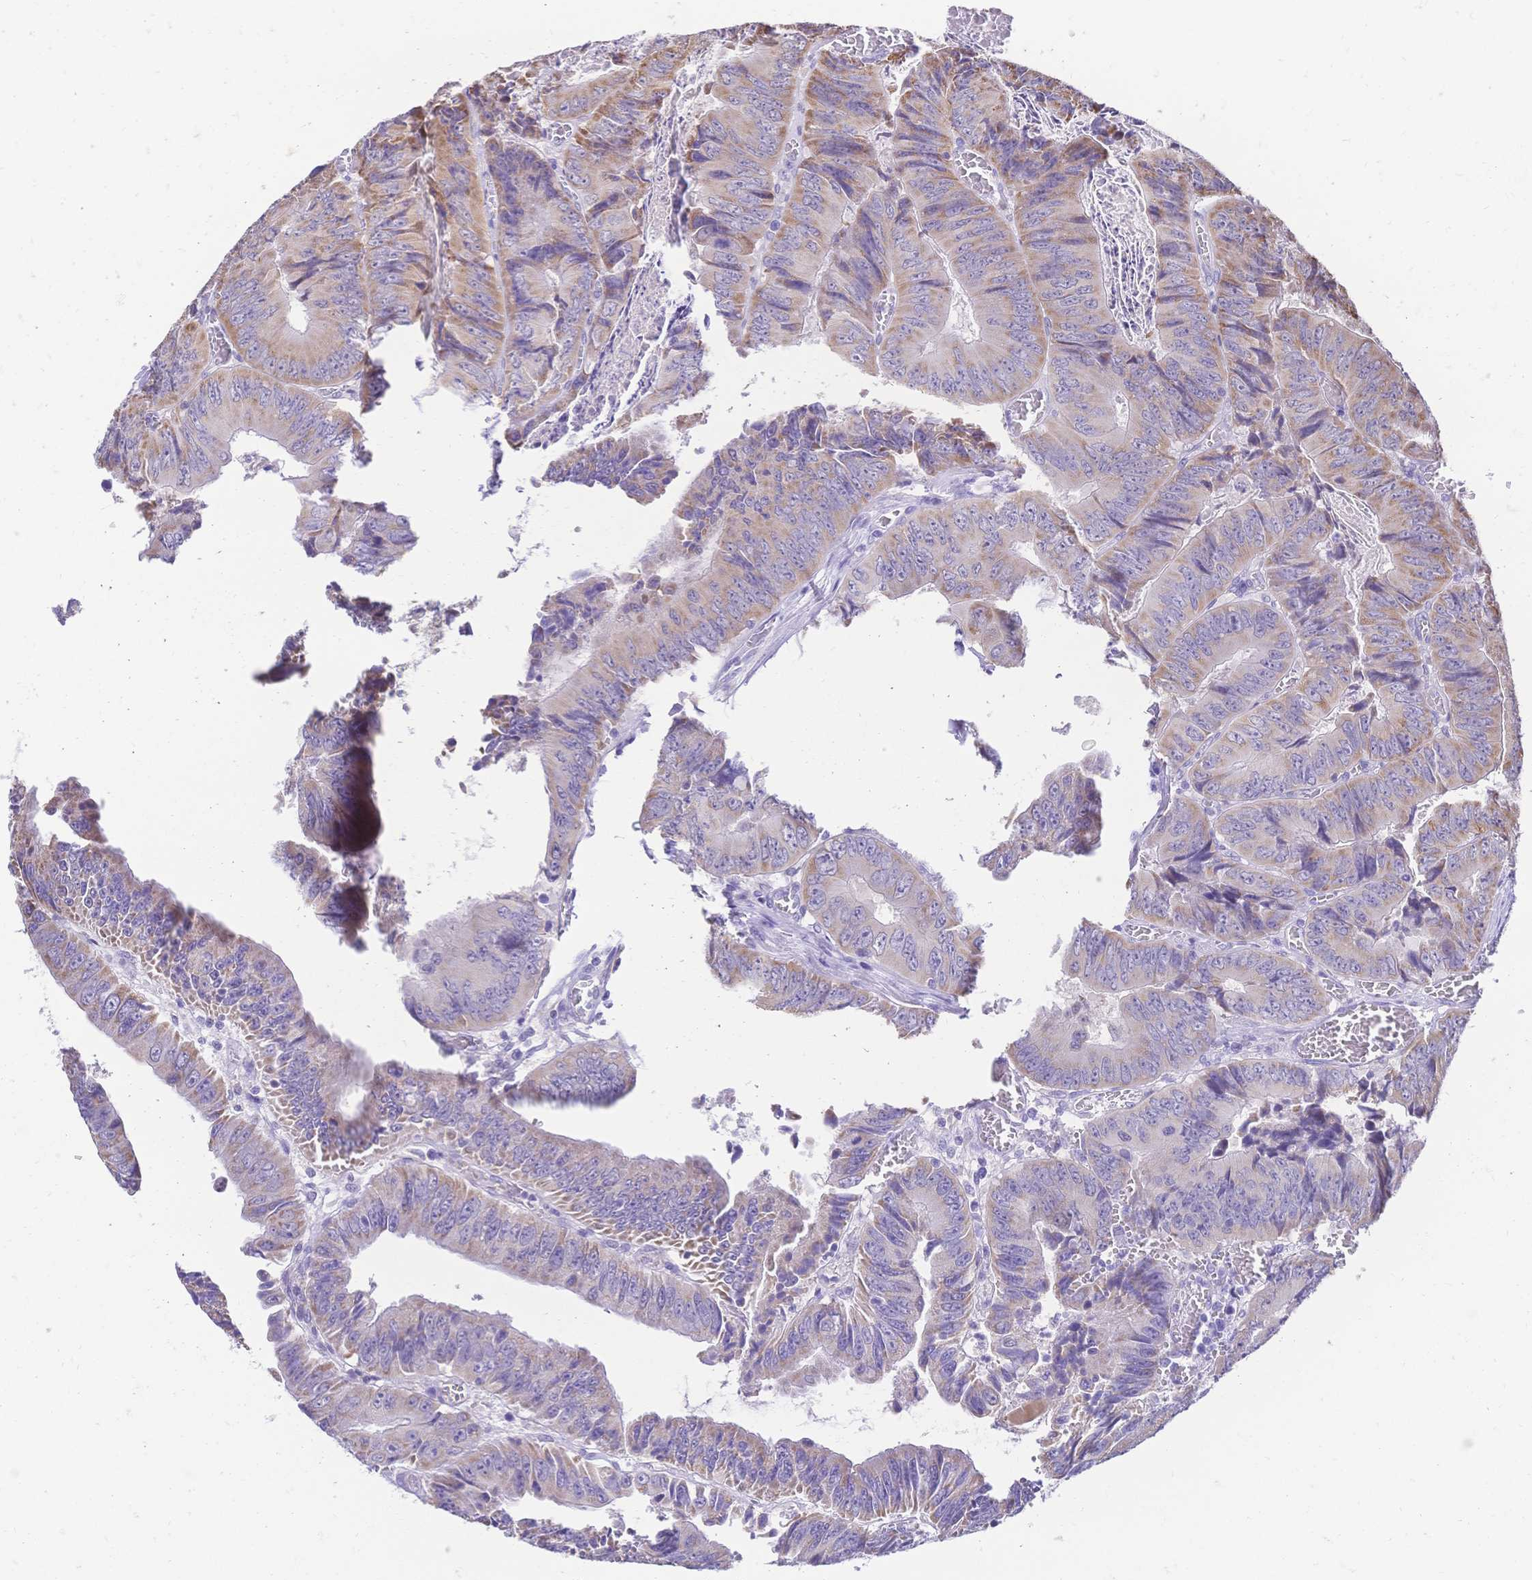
{"staining": {"intensity": "moderate", "quantity": "25%-75%", "location": "cytoplasmic/membranous"}, "tissue": "colorectal cancer", "cell_type": "Tumor cells", "image_type": "cancer", "snomed": [{"axis": "morphology", "description": "Adenocarcinoma, NOS"}, {"axis": "topography", "description": "Colon"}], "caption": "This is an image of immunohistochemistry (IHC) staining of adenocarcinoma (colorectal), which shows moderate positivity in the cytoplasmic/membranous of tumor cells.", "gene": "CLEC18B", "patient": {"sex": "female", "age": 84}}